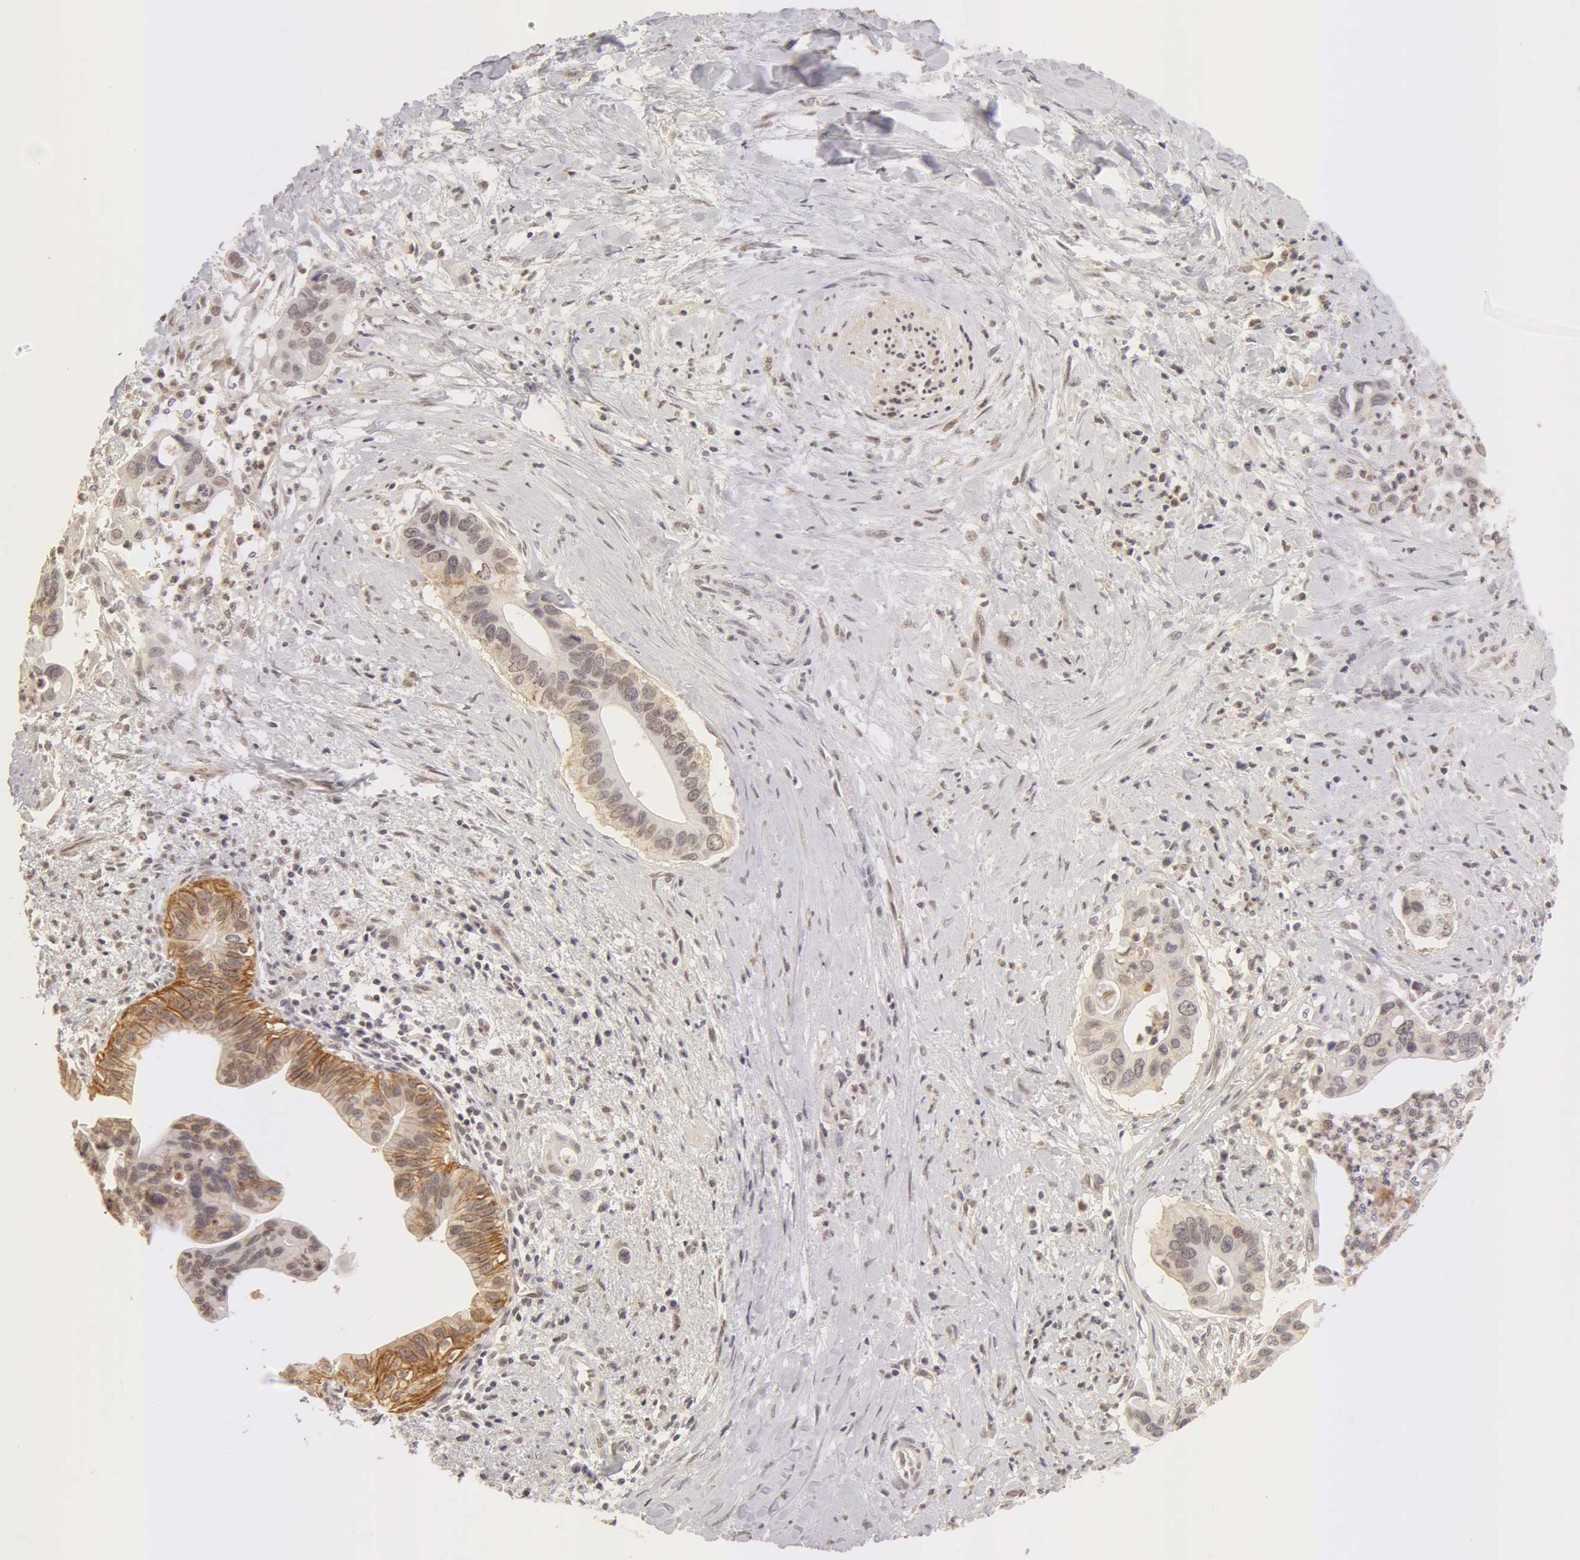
{"staining": {"intensity": "weak", "quantity": ">75%", "location": "cytoplasmic/membranous,nuclear"}, "tissue": "liver cancer", "cell_type": "Tumor cells", "image_type": "cancer", "snomed": [{"axis": "morphology", "description": "Cholangiocarcinoma"}, {"axis": "topography", "description": "Liver"}], "caption": "Protein expression analysis of liver cancer demonstrates weak cytoplasmic/membranous and nuclear positivity in about >75% of tumor cells.", "gene": "ADAM10", "patient": {"sex": "female", "age": 65}}